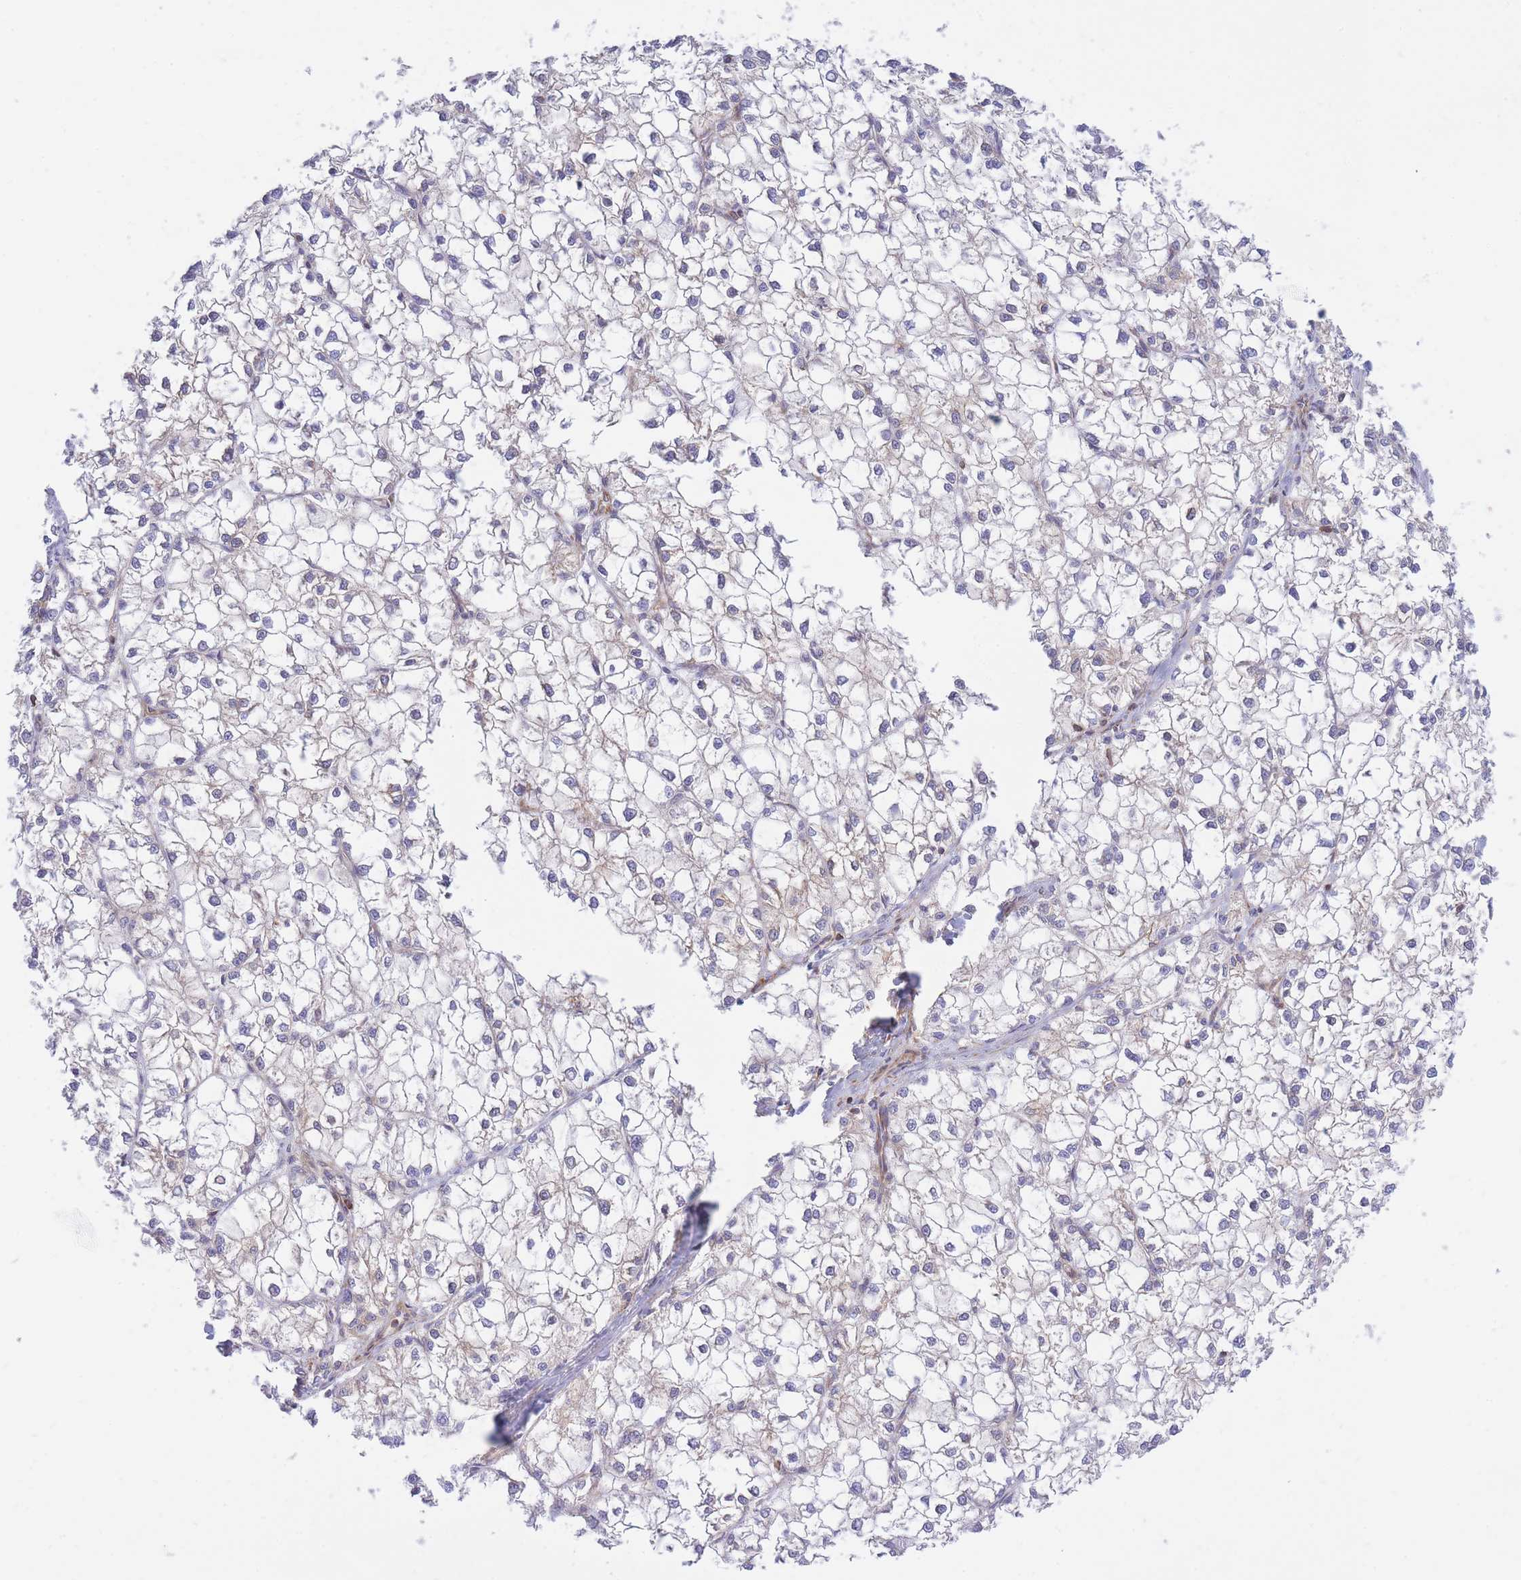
{"staining": {"intensity": "negative", "quantity": "none", "location": "none"}, "tissue": "liver cancer", "cell_type": "Tumor cells", "image_type": "cancer", "snomed": [{"axis": "morphology", "description": "Carcinoma, Hepatocellular, NOS"}, {"axis": "topography", "description": "Liver"}], "caption": "DAB immunohistochemical staining of liver cancer shows no significant positivity in tumor cells.", "gene": "REM1", "patient": {"sex": "female", "age": 43}}